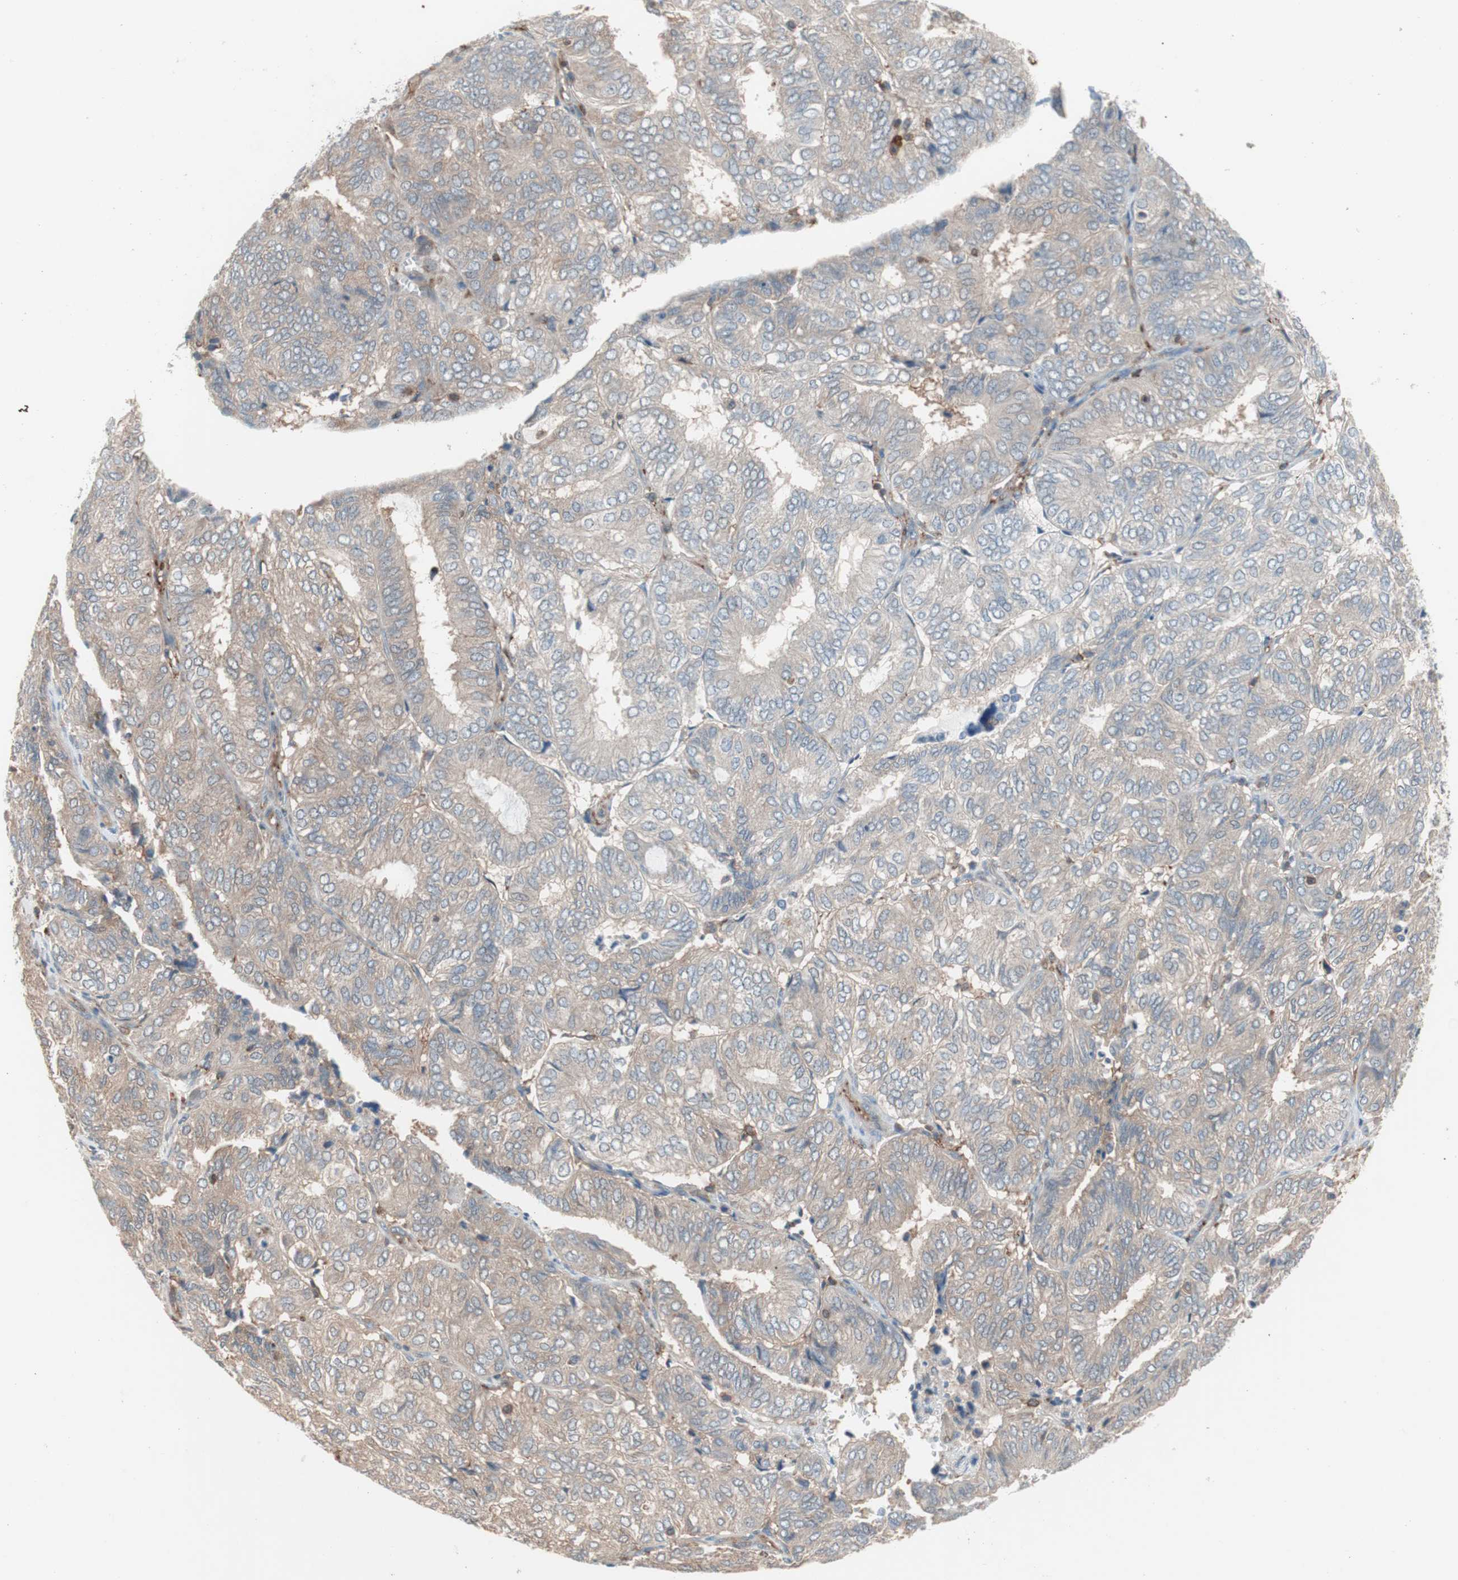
{"staining": {"intensity": "weak", "quantity": ">75%", "location": "cytoplasmic/membranous"}, "tissue": "endometrial cancer", "cell_type": "Tumor cells", "image_type": "cancer", "snomed": [{"axis": "morphology", "description": "Adenocarcinoma, NOS"}, {"axis": "topography", "description": "Uterus"}], "caption": "A high-resolution histopathology image shows immunohistochemistry staining of endometrial cancer, which reveals weak cytoplasmic/membranous staining in approximately >75% of tumor cells.", "gene": "GALT", "patient": {"sex": "female", "age": 60}}